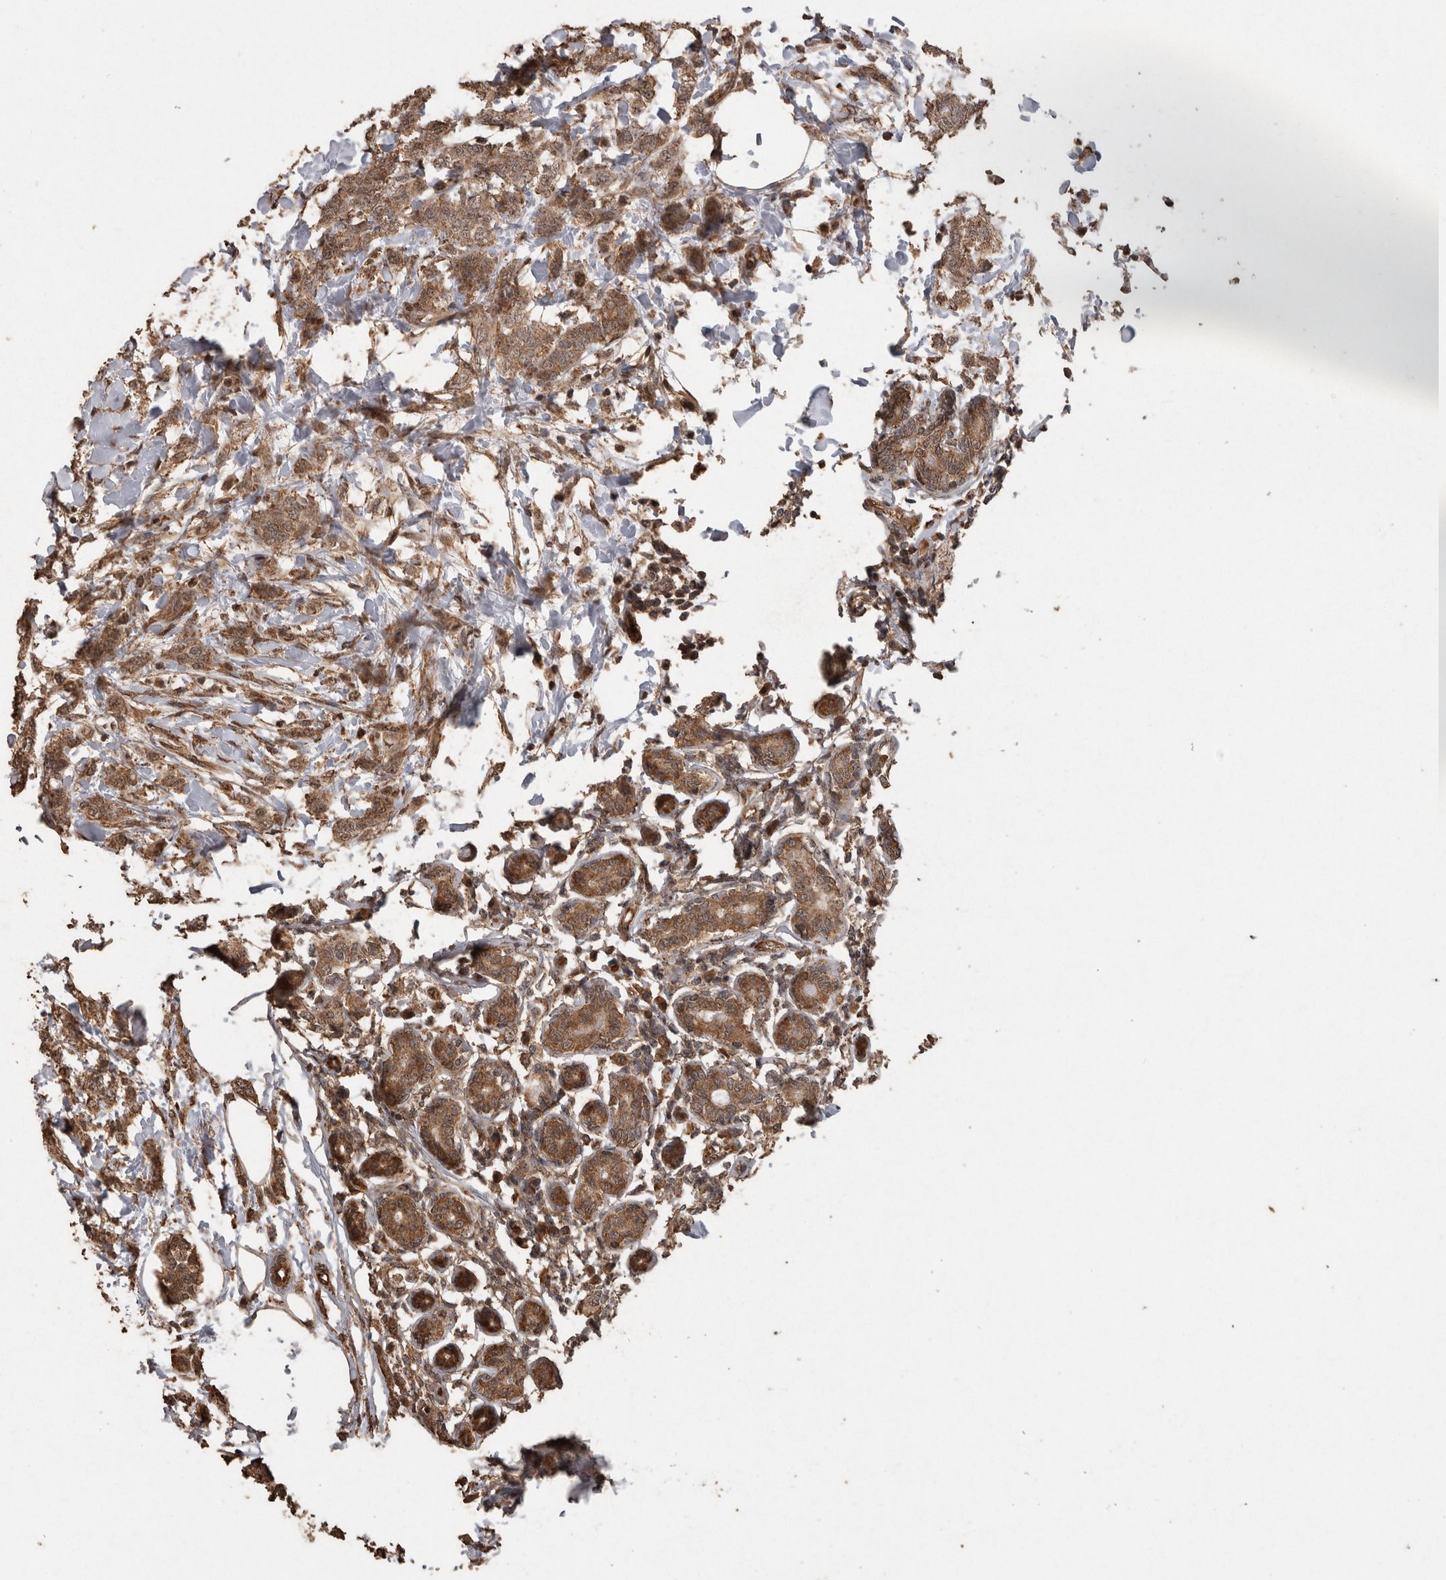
{"staining": {"intensity": "moderate", "quantity": ">75%", "location": "cytoplasmic/membranous"}, "tissue": "breast cancer", "cell_type": "Tumor cells", "image_type": "cancer", "snomed": [{"axis": "morphology", "description": "Lobular carcinoma, in situ"}, {"axis": "morphology", "description": "Lobular carcinoma"}, {"axis": "topography", "description": "Breast"}], "caption": "High-power microscopy captured an immunohistochemistry (IHC) micrograph of breast cancer (lobular carcinoma in situ), revealing moderate cytoplasmic/membranous staining in about >75% of tumor cells. (Brightfield microscopy of DAB IHC at high magnification).", "gene": "PINK1", "patient": {"sex": "female", "age": 41}}